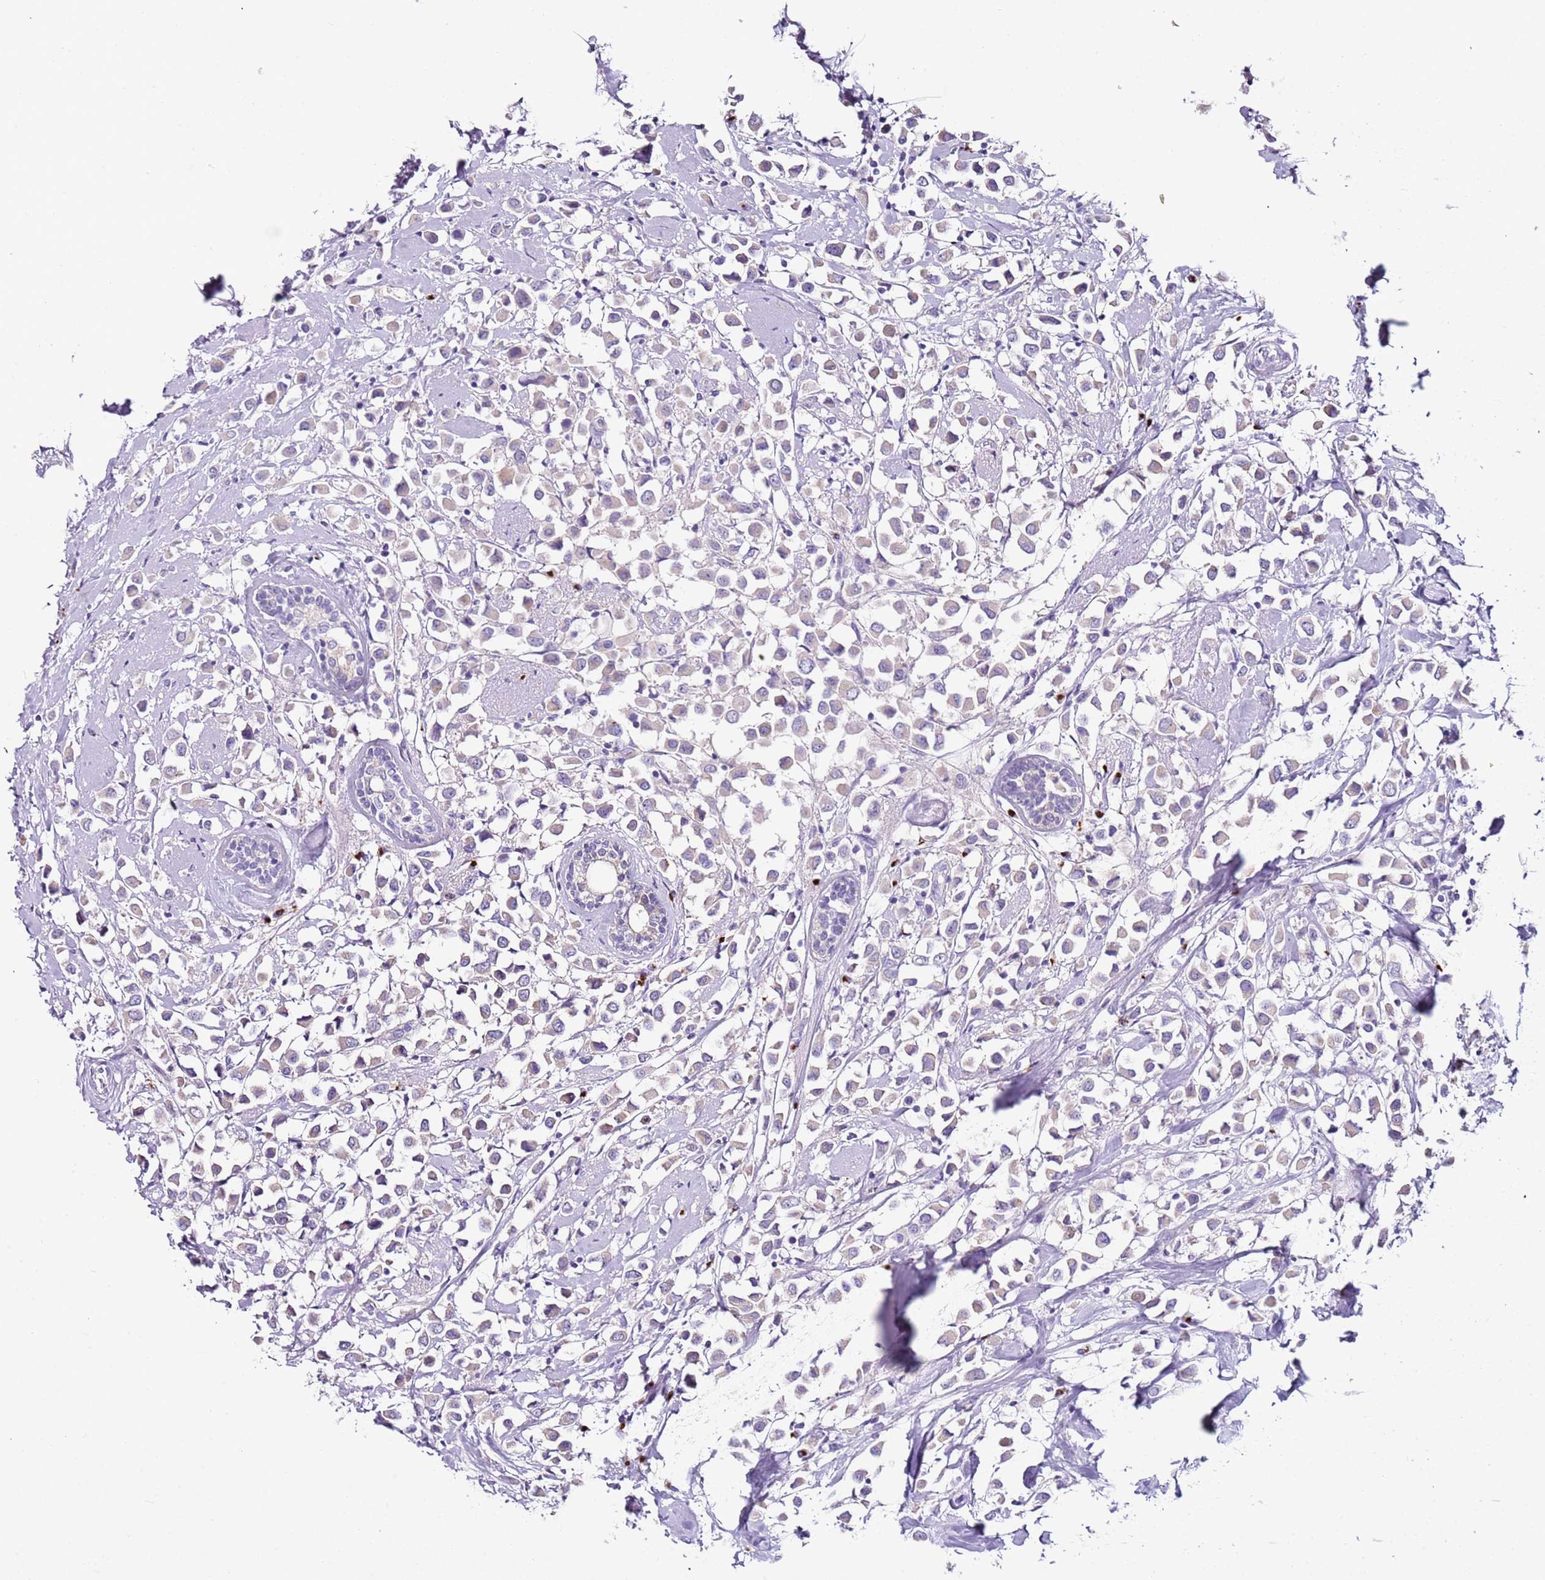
{"staining": {"intensity": "weak", "quantity": "25%-75%", "location": "cytoplasmic/membranous"}, "tissue": "breast cancer", "cell_type": "Tumor cells", "image_type": "cancer", "snomed": [{"axis": "morphology", "description": "Duct carcinoma"}, {"axis": "topography", "description": "Breast"}], "caption": "Brown immunohistochemical staining in breast cancer (intraductal carcinoma) displays weak cytoplasmic/membranous positivity in about 25%-75% of tumor cells. Immunohistochemistry (ihc) stains the protein of interest in brown and the nuclei are stained blue.", "gene": "C2CD3", "patient": {"sex": "female", "age": 61}}